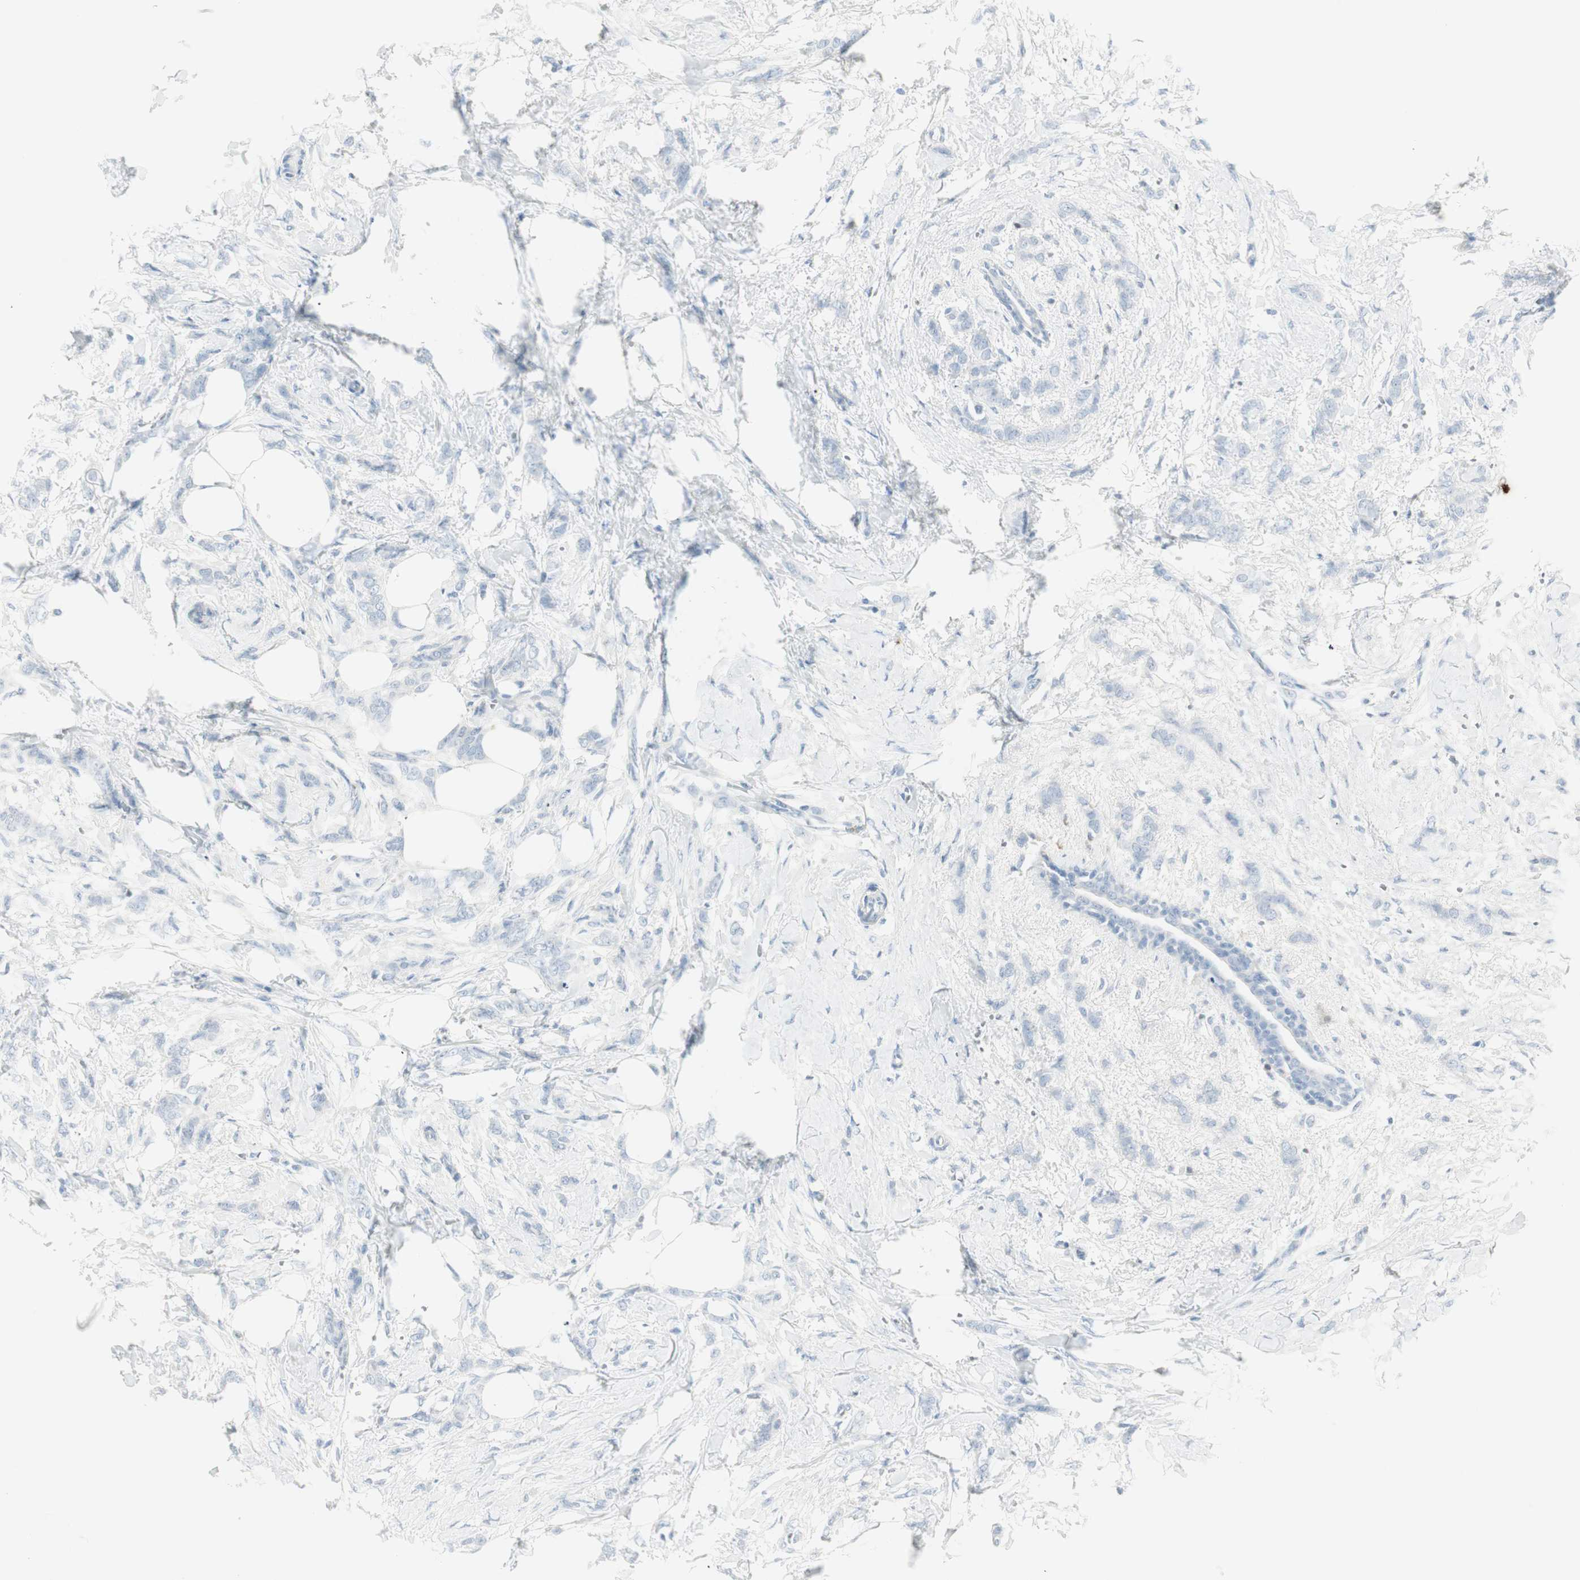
{"staining": {"intensity": "negative", "quantity": "none", "location": "none"}, "tissue": "breast cancer", "cell_type": "Tumor cells", "image_type": "cancer", "snomed": [{"axis": "morphology", "description": "Lobular carcinoma, in situ"}, {"axis": "morphology", "description": "Lobular carcinoma"}, {"axis": "topography", "description": "Breast"}], "caption": "Tumor cells are negative for brown protein staining in breast cancer (lobular carcinoma in situ). (Immunohistochemistry (ihc), brightfield microscopy, high magnification).", "gene": "PRTN3", "patient": {"sex": "female", "age": 41}}